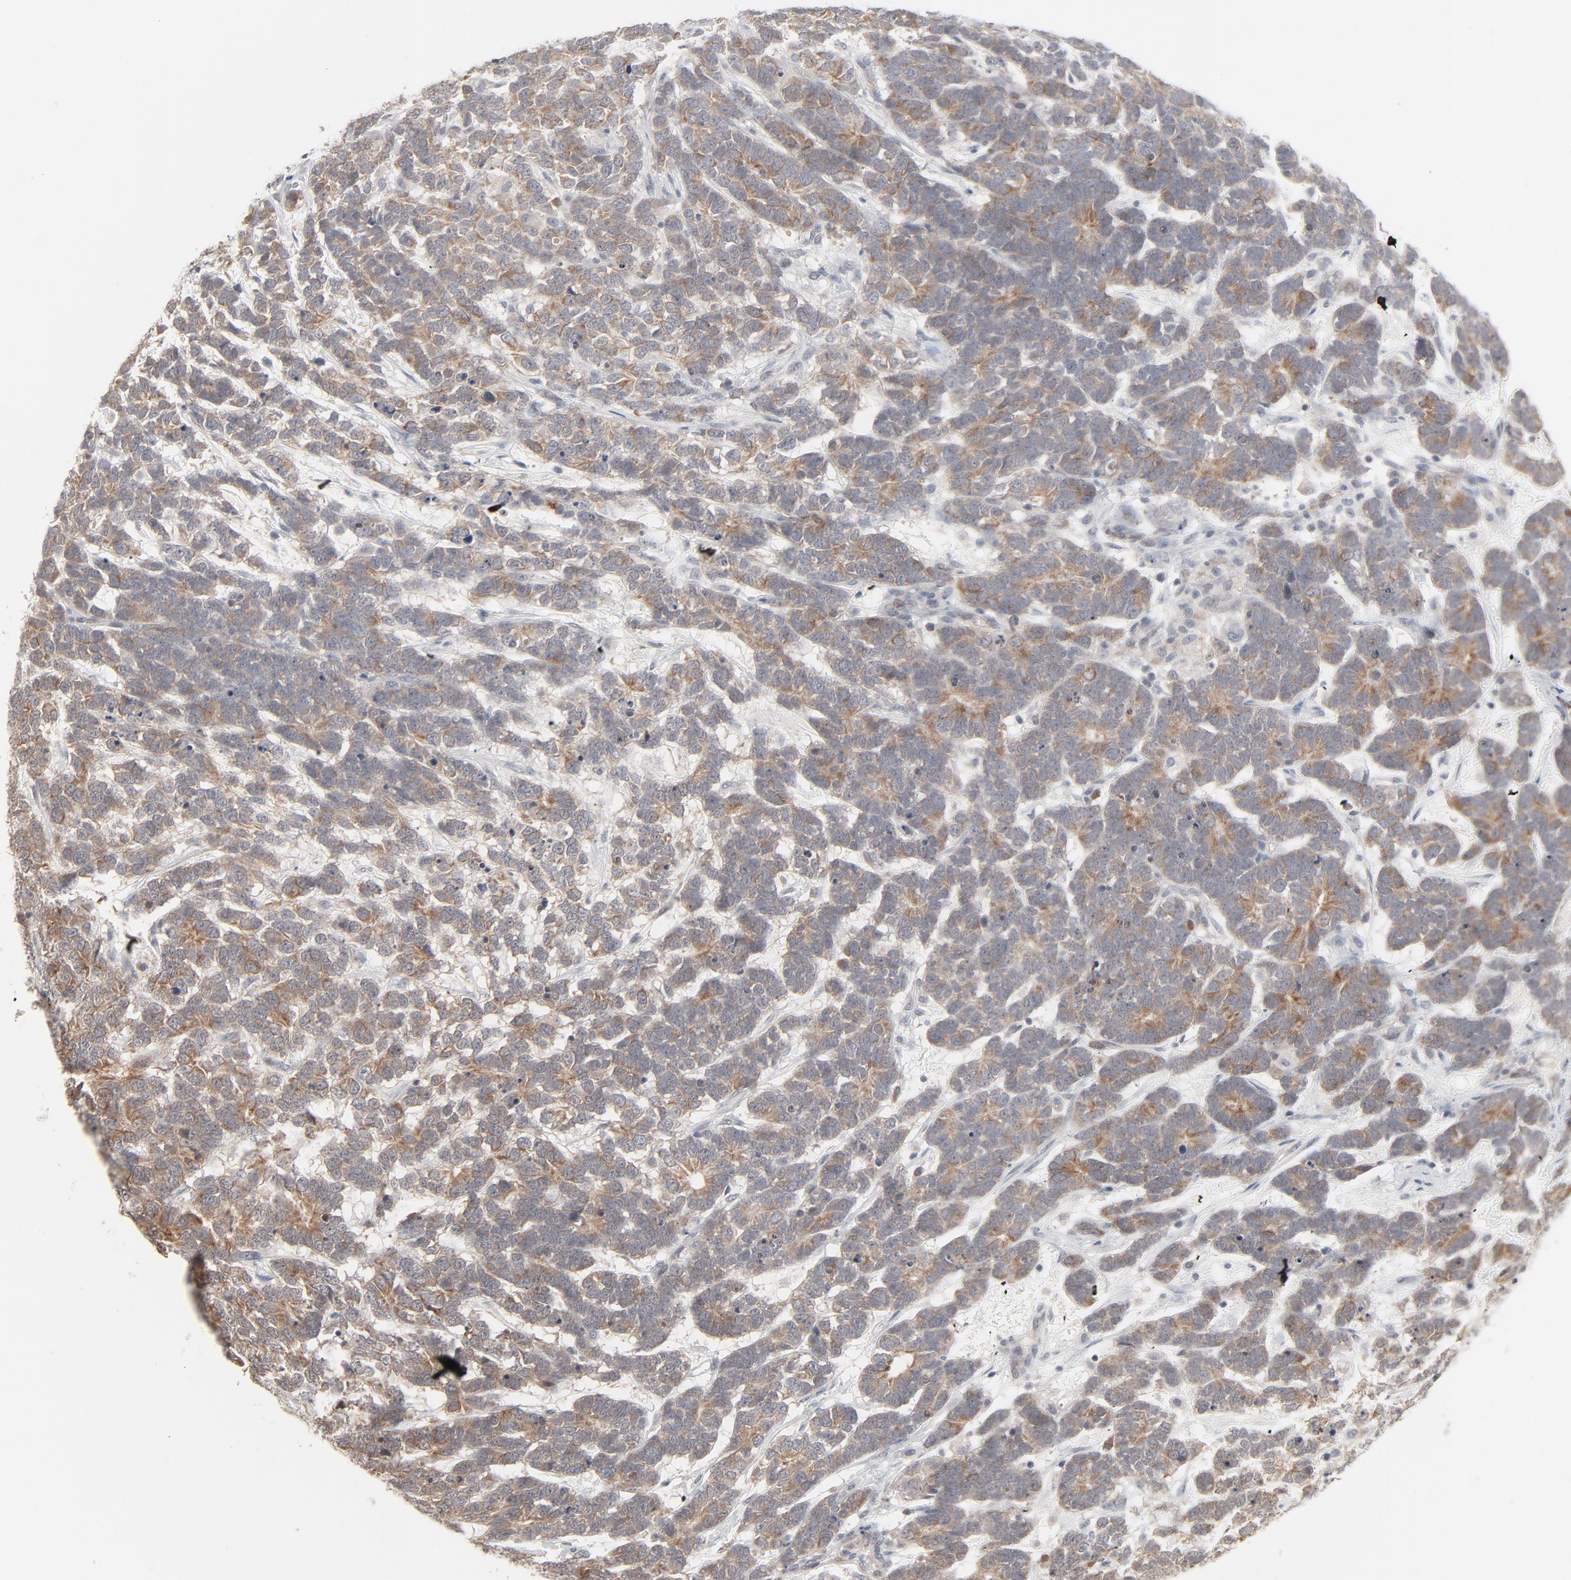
{"staining": {"intensity": "weak", "quantity": ">75%", "location": "cytoplasmic/membranous"}, "tissue": "testis cancer", "cell_type": "Tumor cells", "image_type": "cancer", "snomed": [{"axis": "morphology", "description": "Carcinoma, Embryonal, NOS"}, {"axis": "topography", "description": "Testis"}], "caption": "Immunohistochemical staining of human embryonal carcinoma (testis) shows weak cytoplasmic/membranous protein staining in approximately >75% of tumor cells. The staining is performed using DAB brown chromogen to label protein expression. The nuclei are counter-stained blue using hematoxylin.", "gene": "ITPR3", "patient": {"sex": "male", "age": 26}}